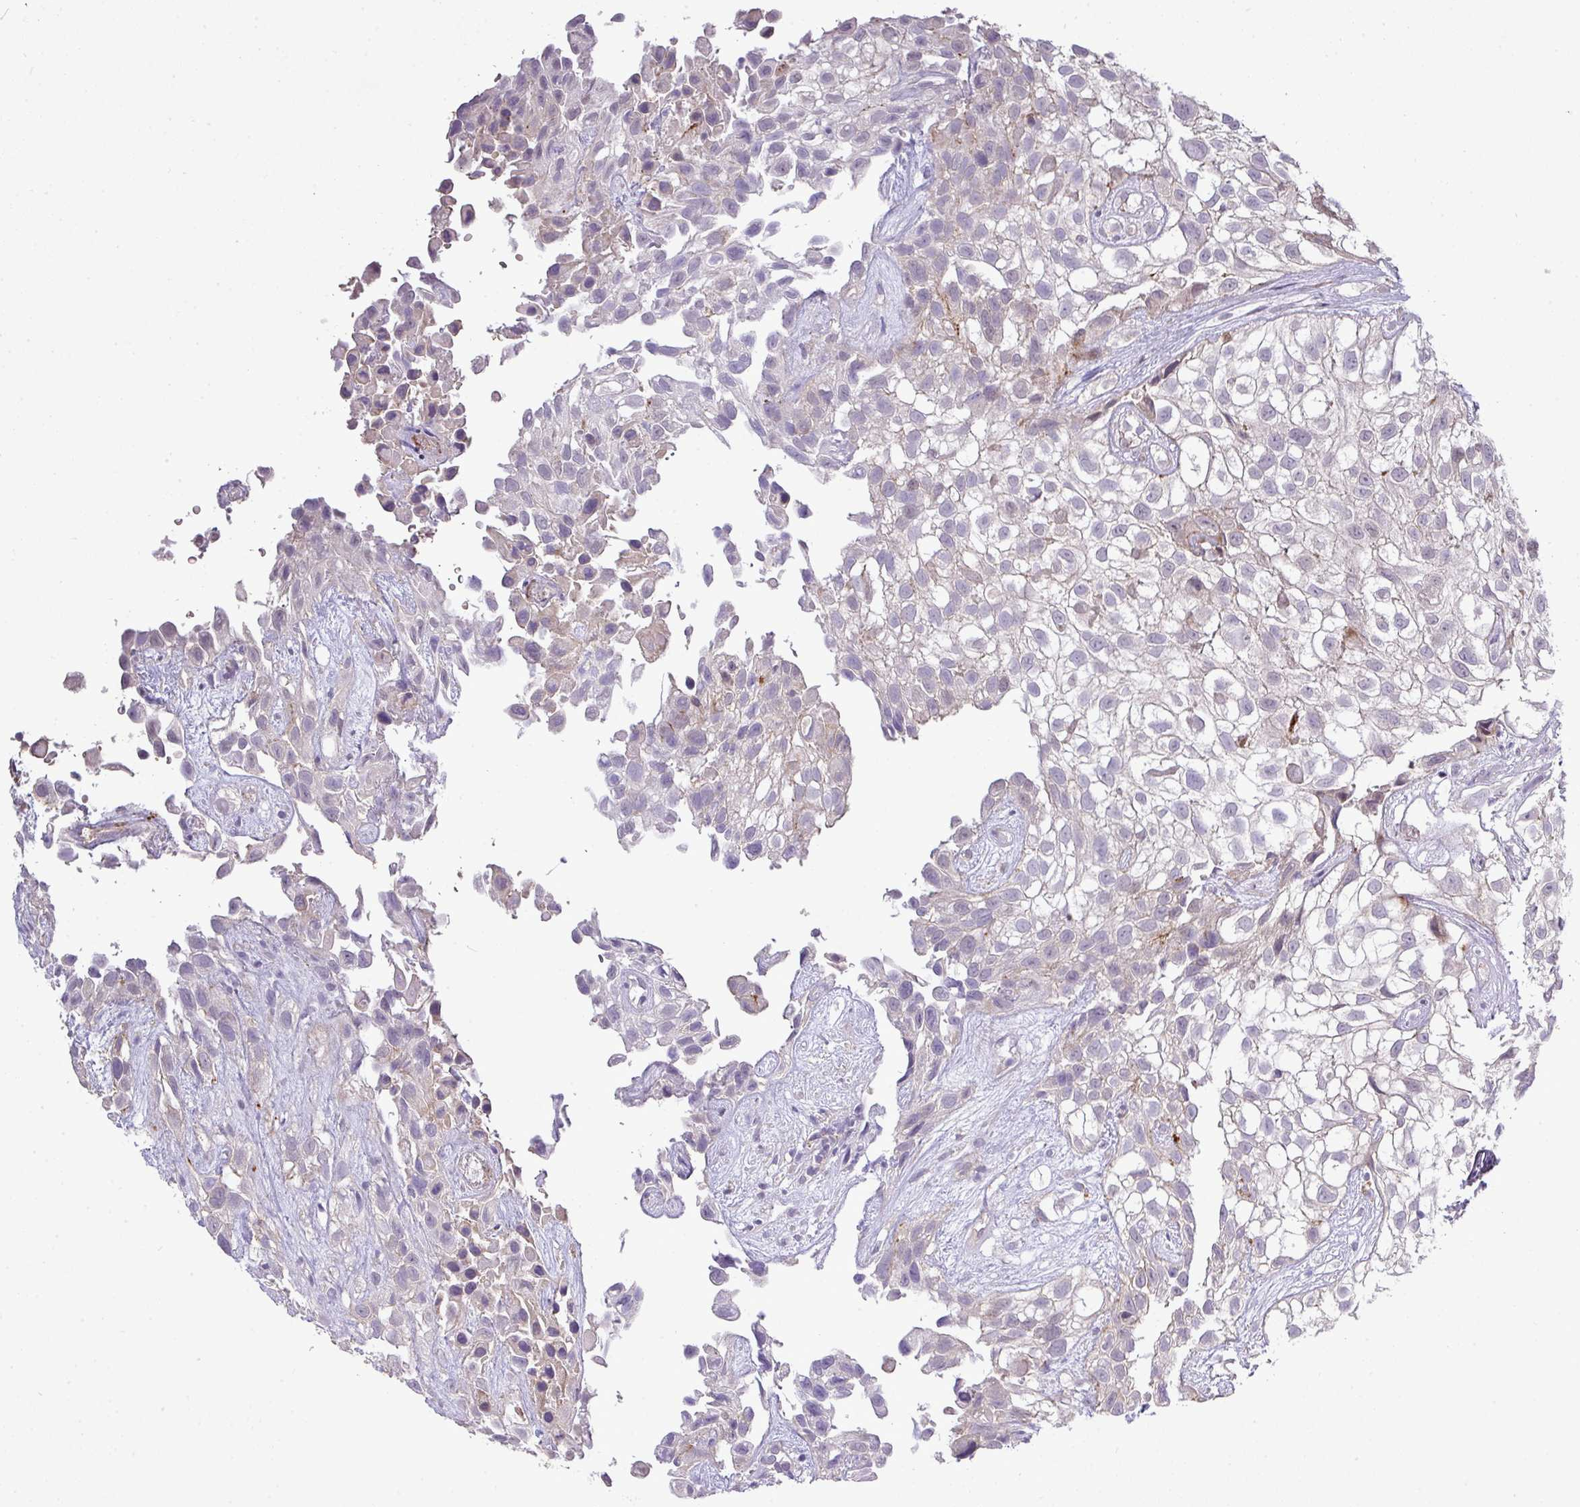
{"staining": {"intensity": "negative", "quantity": "none", "location": "none"}, "tissue": "urothelial cancer", "cell_type": "Tumor cells", "image_type": "cancer", "snomed": [{"axis": "morphology", "description": "Urothelial carcinoma, High grade"}, {"axis": "topography", "description": "Urinary bladder"}], "caption": "There is no significant positivity in tumor cells of urothelial carcinoma (high-grade). (Brightfield microscopy of DAB immunohistochemistry (IHC) at high magnification).", "gene": "TPRA1", "patient": {"sex": "male", "age": 56}}